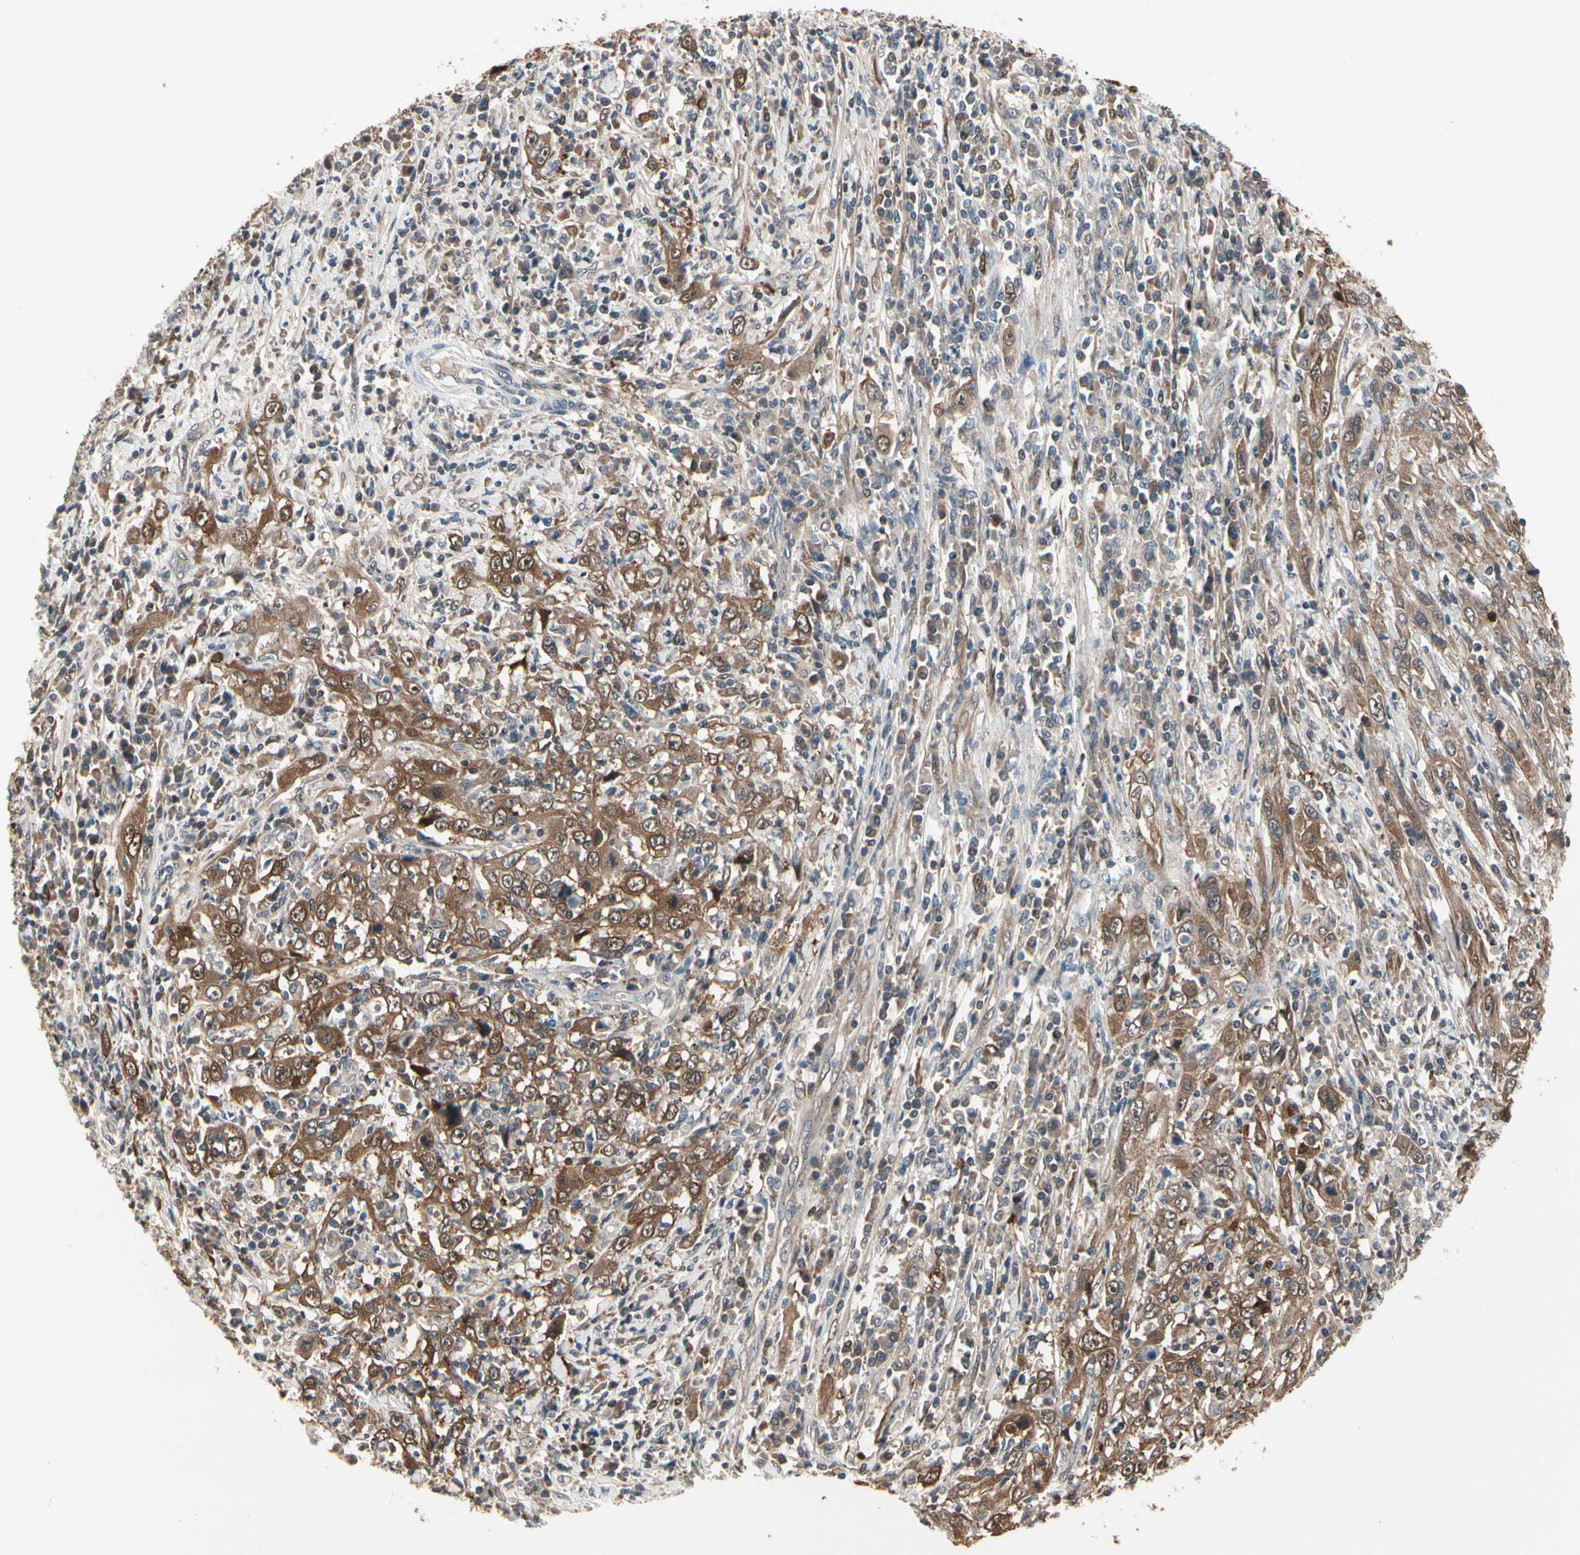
{"staining": {"intensity": "moderate", "quantity": ">75%", "location": "cytoplasmic/membranous,nuclear"}, "tissue": "cervical cancer", "cell_type": "Tumor cells", "image_type": "cancer", "snomed": [{"axis": "morphology", "description": "Squamous cell carcinoma, NOS"}, {"axis": "topography", "description": "Cervix"}], "caption": "About >75% of tumor cells in squamous cell carcinoma (cervical) reveal moderate cytoplasmic/membranous and nuclear protein staining as visualized by brown immunohistochemical staining.", "gene": "PRDX6", "patient": {"sex": "female", "age": 46}}